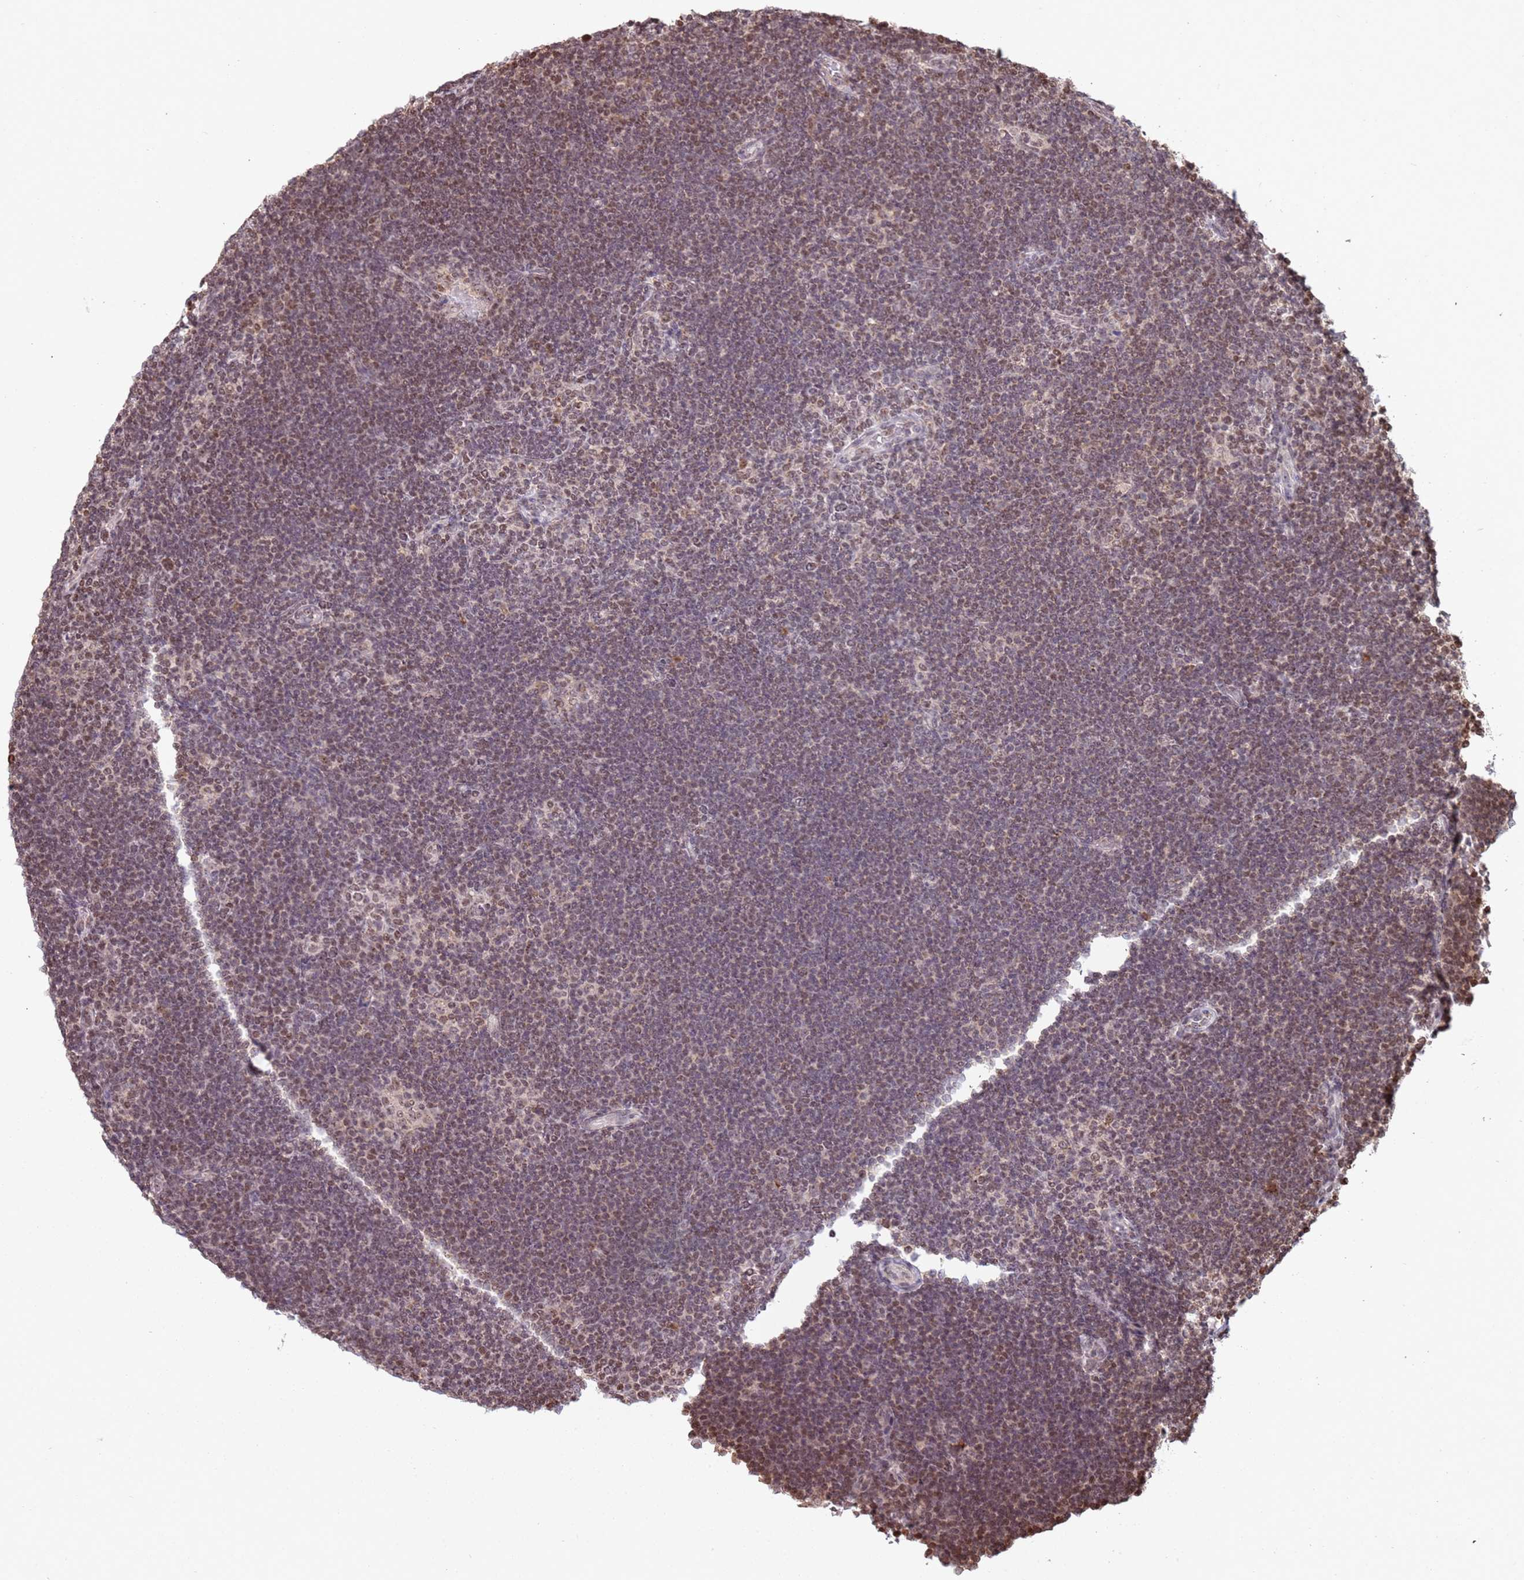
{"staining": {"intensity": "weak", "quantity": ">75%", "location": "nuclear"}, "tissue": "lymphoma", "cell_type": "Tumor cells", "image_type": "cancer", "snomed": [{"axis": "morphology", "description": "Hodgkin's disease, NOS"}, {"axis": "topography", "description": "Lymph node"}], "caption": "Immunohistochemical staining of Hodgkin's disease exhibits low levels of weak nuclear protein staining in approximately >75% of tumor cells. The protein of interest is stained brown, and the nuclei are stained in blue (DAB IHC with brightfield microscopy, high magnification).", "gene": "SCAF1", "patient": {"sex": "female", "age": 57}}